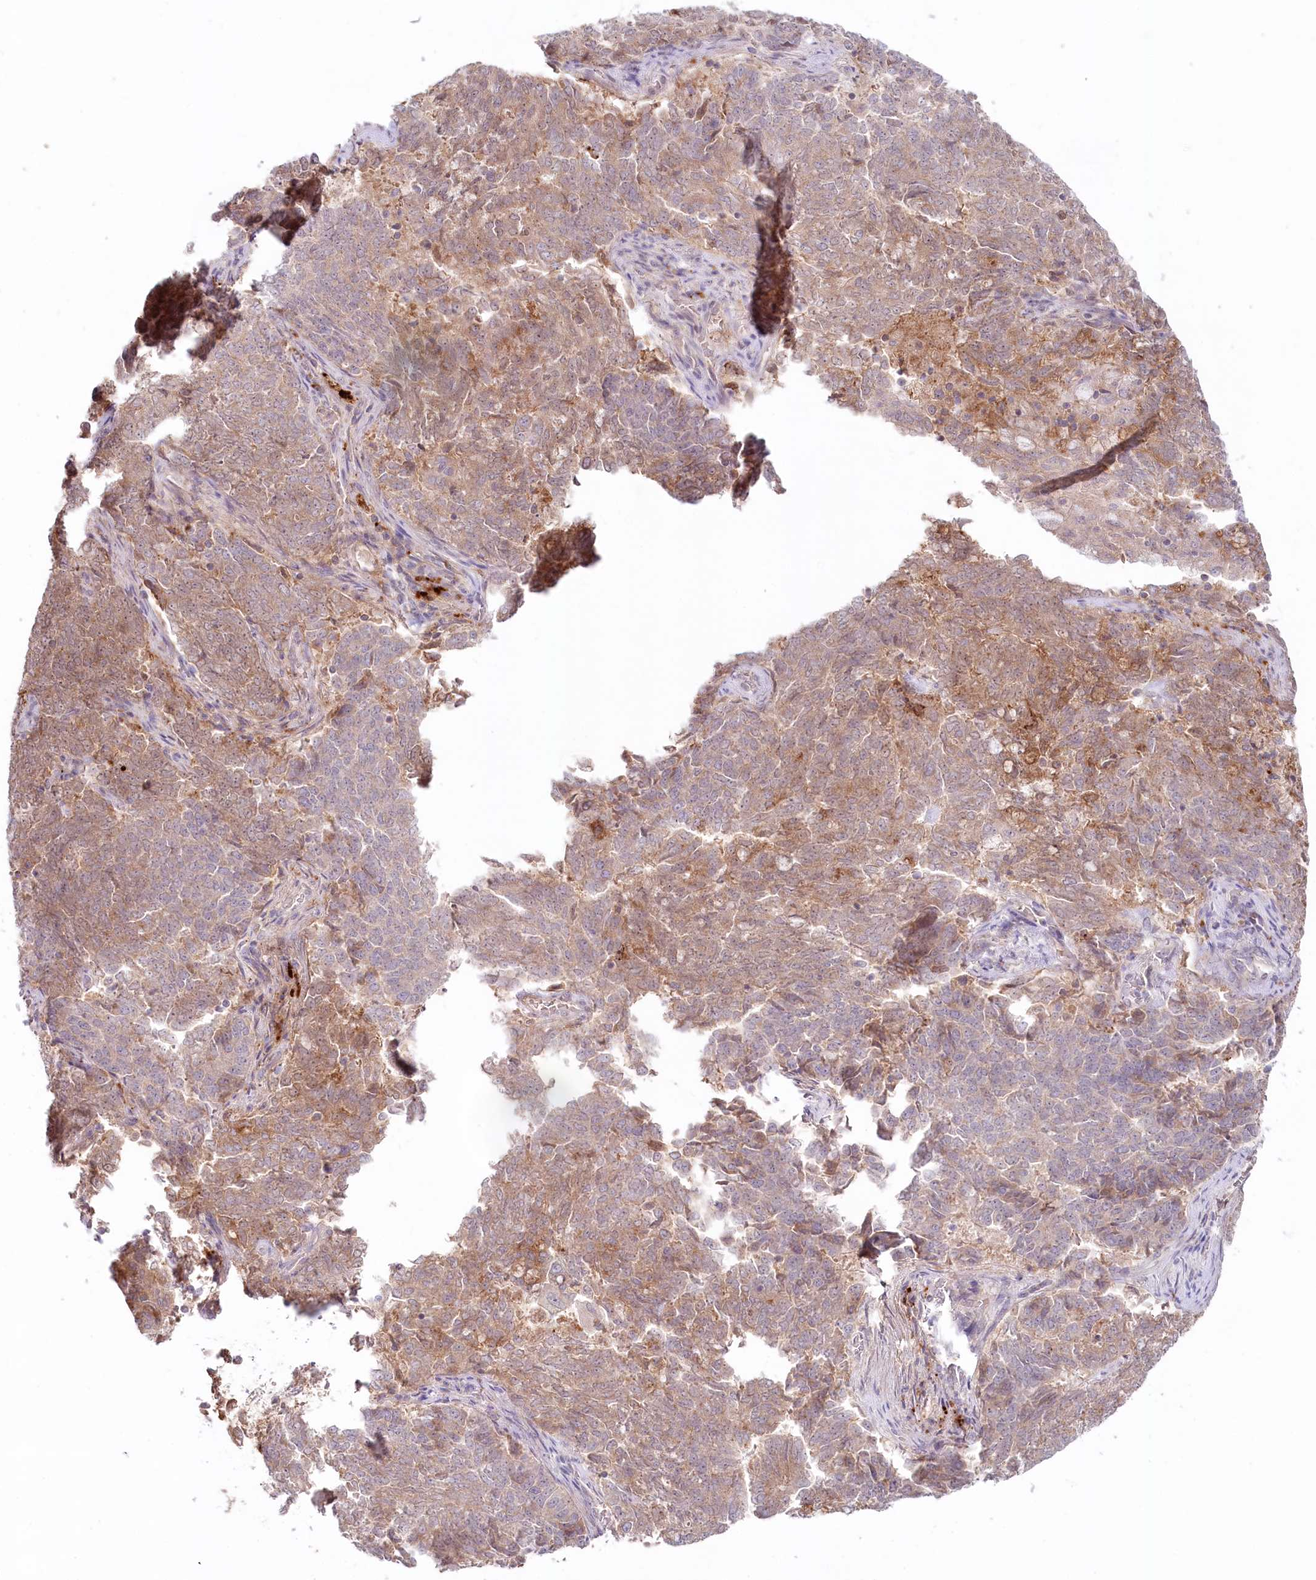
{"staining": {"intensity": "moderate", "quantity": ">75%", "location": "cytoplasmic/membranous"}, "tissue": "endometrial cancer", "cell_type": "Tumor cells", "image_type": "cancer", "snomed": [{"axis": "morphology", "description": "Adenocarcinoma, NOS"}, {"axis": "topography", "description": "Endometrium"}], "caption": "A photomicrograph showing moderate cytoplasmic/membranous expression in approximately >75% of tumor cells in adenocarcinoma (endometrial), as visualized by brown immunohistochemical staining.", "gene": "PSAPL1", "patient": {"sex": "female", "age": 80}}